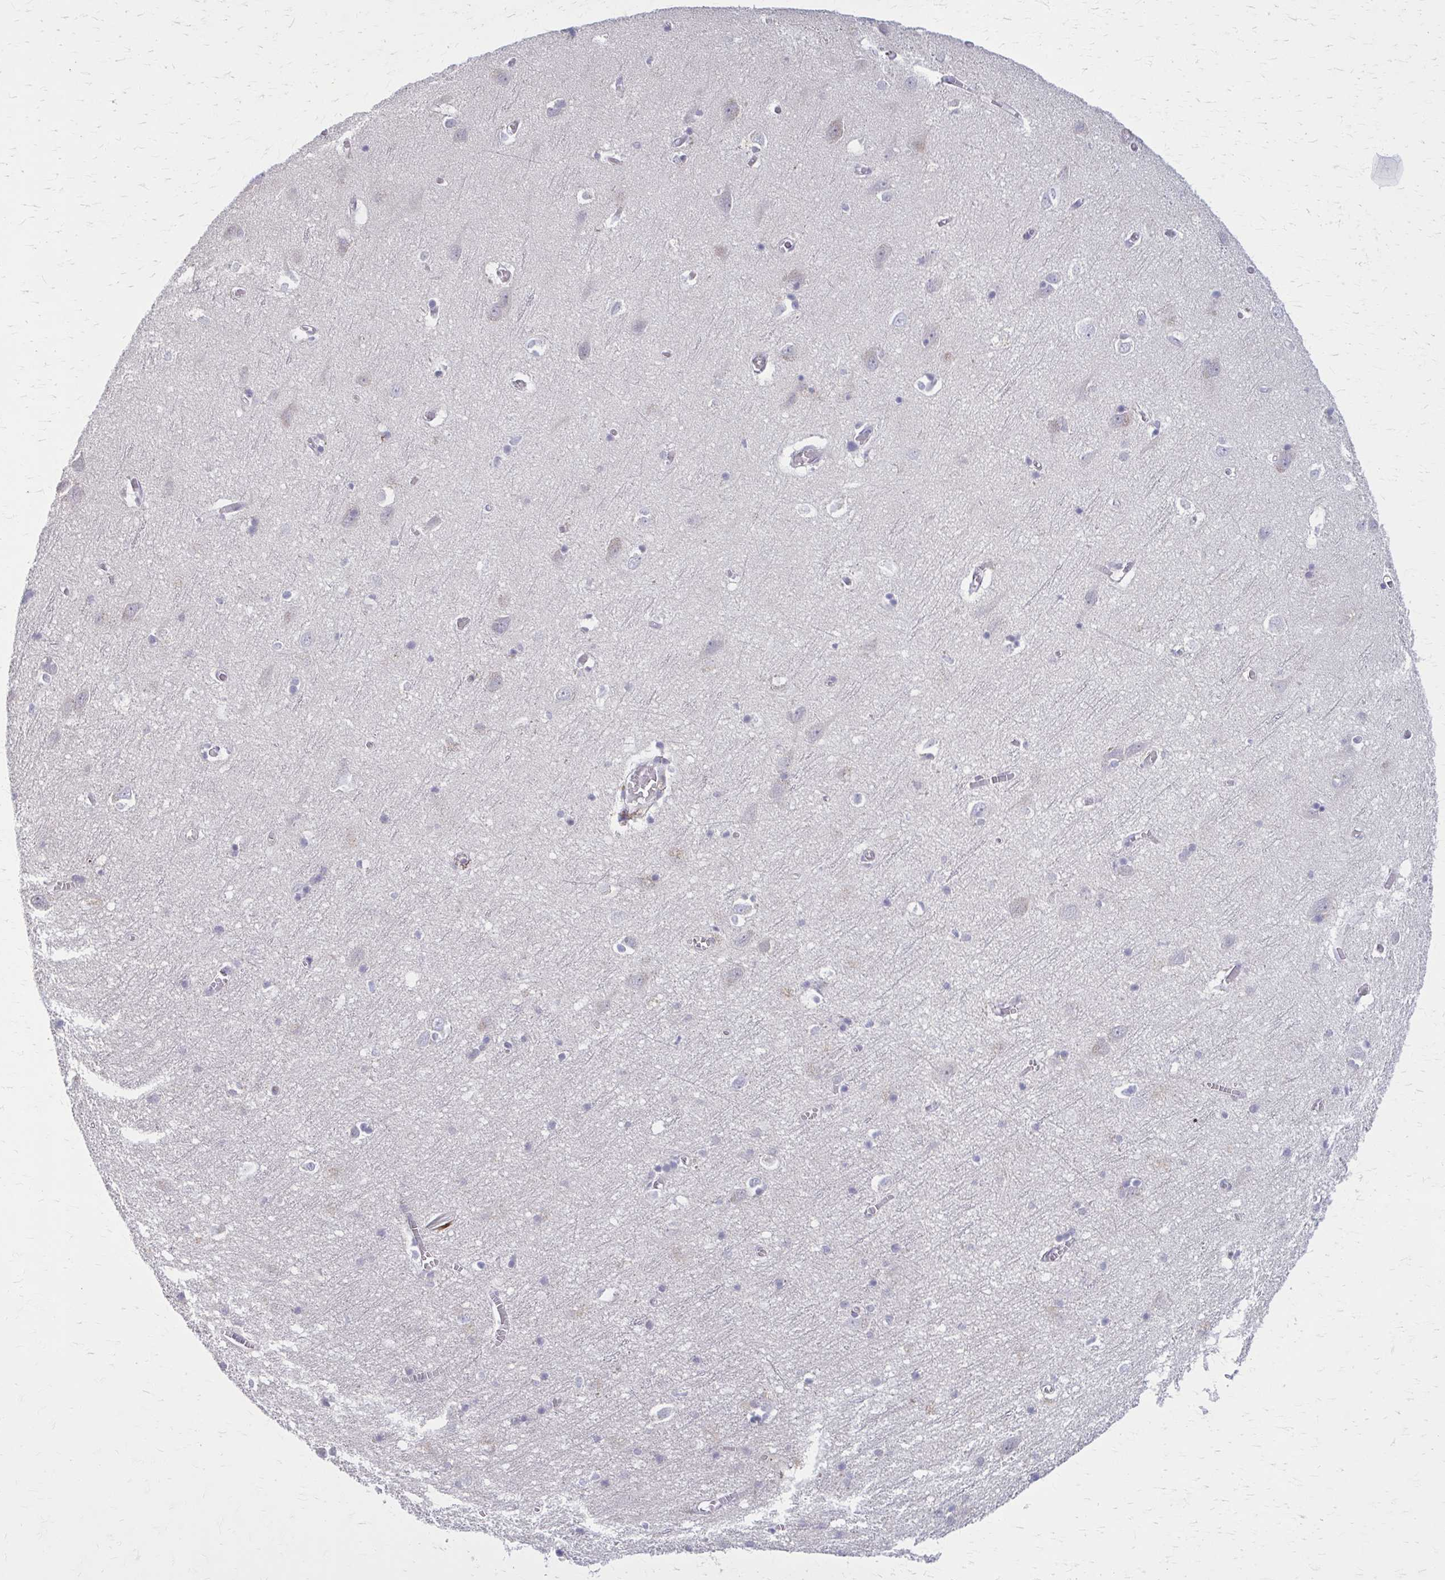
{"staining": {"intensity": "negative", "quantity": "none", "location": "none"}, "tissue": "cerebral cortex", "cell_type": "Endothelial cells", "image_type": "normal", "snomed": [{"axis": "morphology", "description": "Normal tissue, NOS"}, {"axis": "topography", "description": "Cerebral cortex"}], "caption": "DAB (3,3'-diaminobenzidine) immunohistochemical staining of normal human cerebral cortex demonstrates no significant positivity in endothelial cells. (DAB immunohistochemistry with hematoxylin counter stain).", "gene": "SERPIND1", "patient": {"sex": "male", "age": 70}}